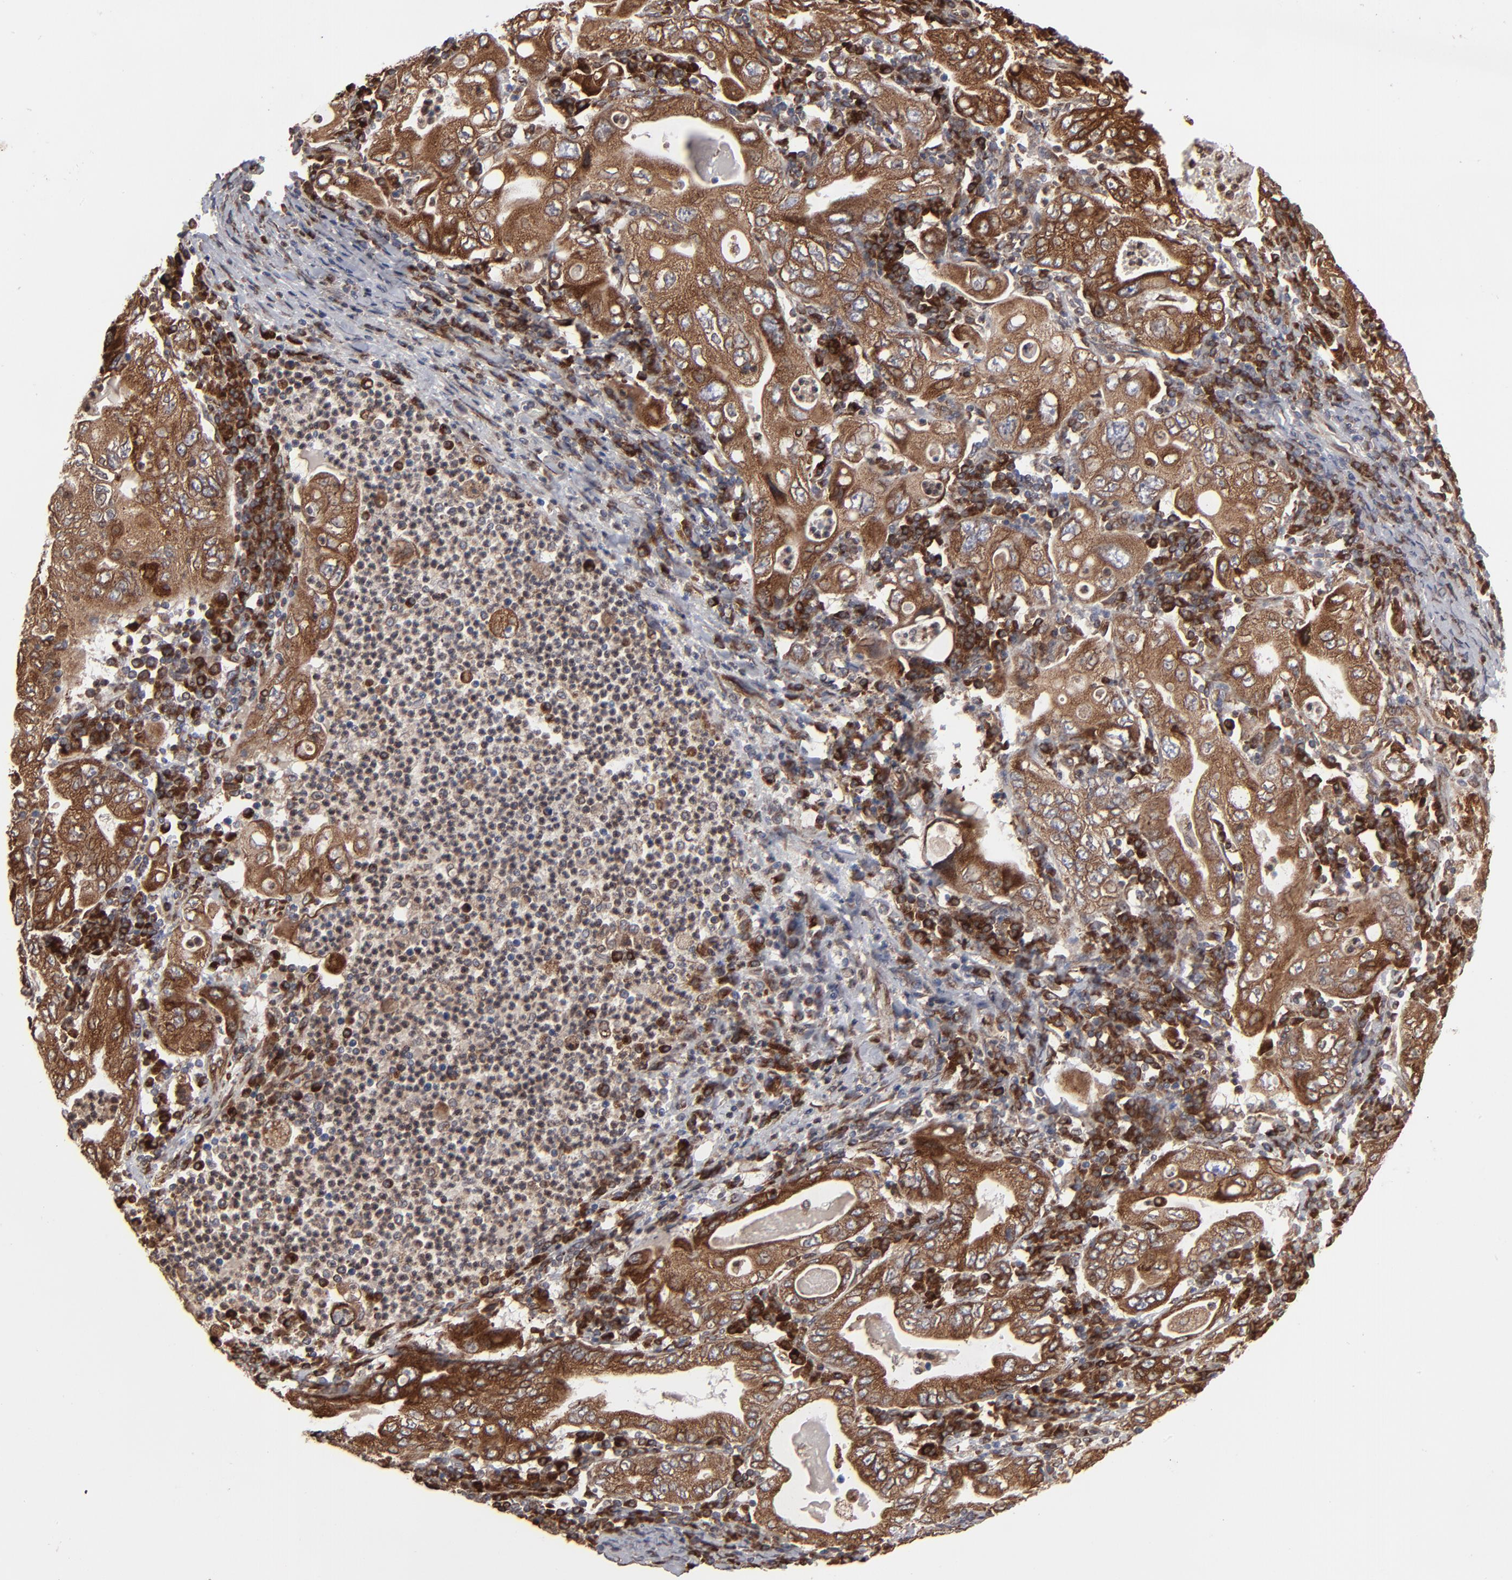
{"staining": {"intensity": "moderate", "quantity": ">75%", "location": "cytoplasmic/membranous"}, "tissue": "stomach cancer", "cell_type": "Tumor cells", "image_type": "cancer", "snomed": [{"axis": "morphology", "description": "Normal tissue, NOS"}, {"axis": "morphology", "description": "Adenocarcinoma, NOS"}, {"axis": "topography", "description": "Esophagus"}, {"axis": "topography", "description": "Stomach, upper"}, {"axis": "topography", "description": "Peripheral nerve tissue"}], "caption": "Protein staining of stomach cancer (adenocarcinoma) tissue displays moderate cytoplasmic/membranous positivity in about >75% of tumor cells.", "gene": "CNIH1", "patient": {"sex": "male", "age": 62}}